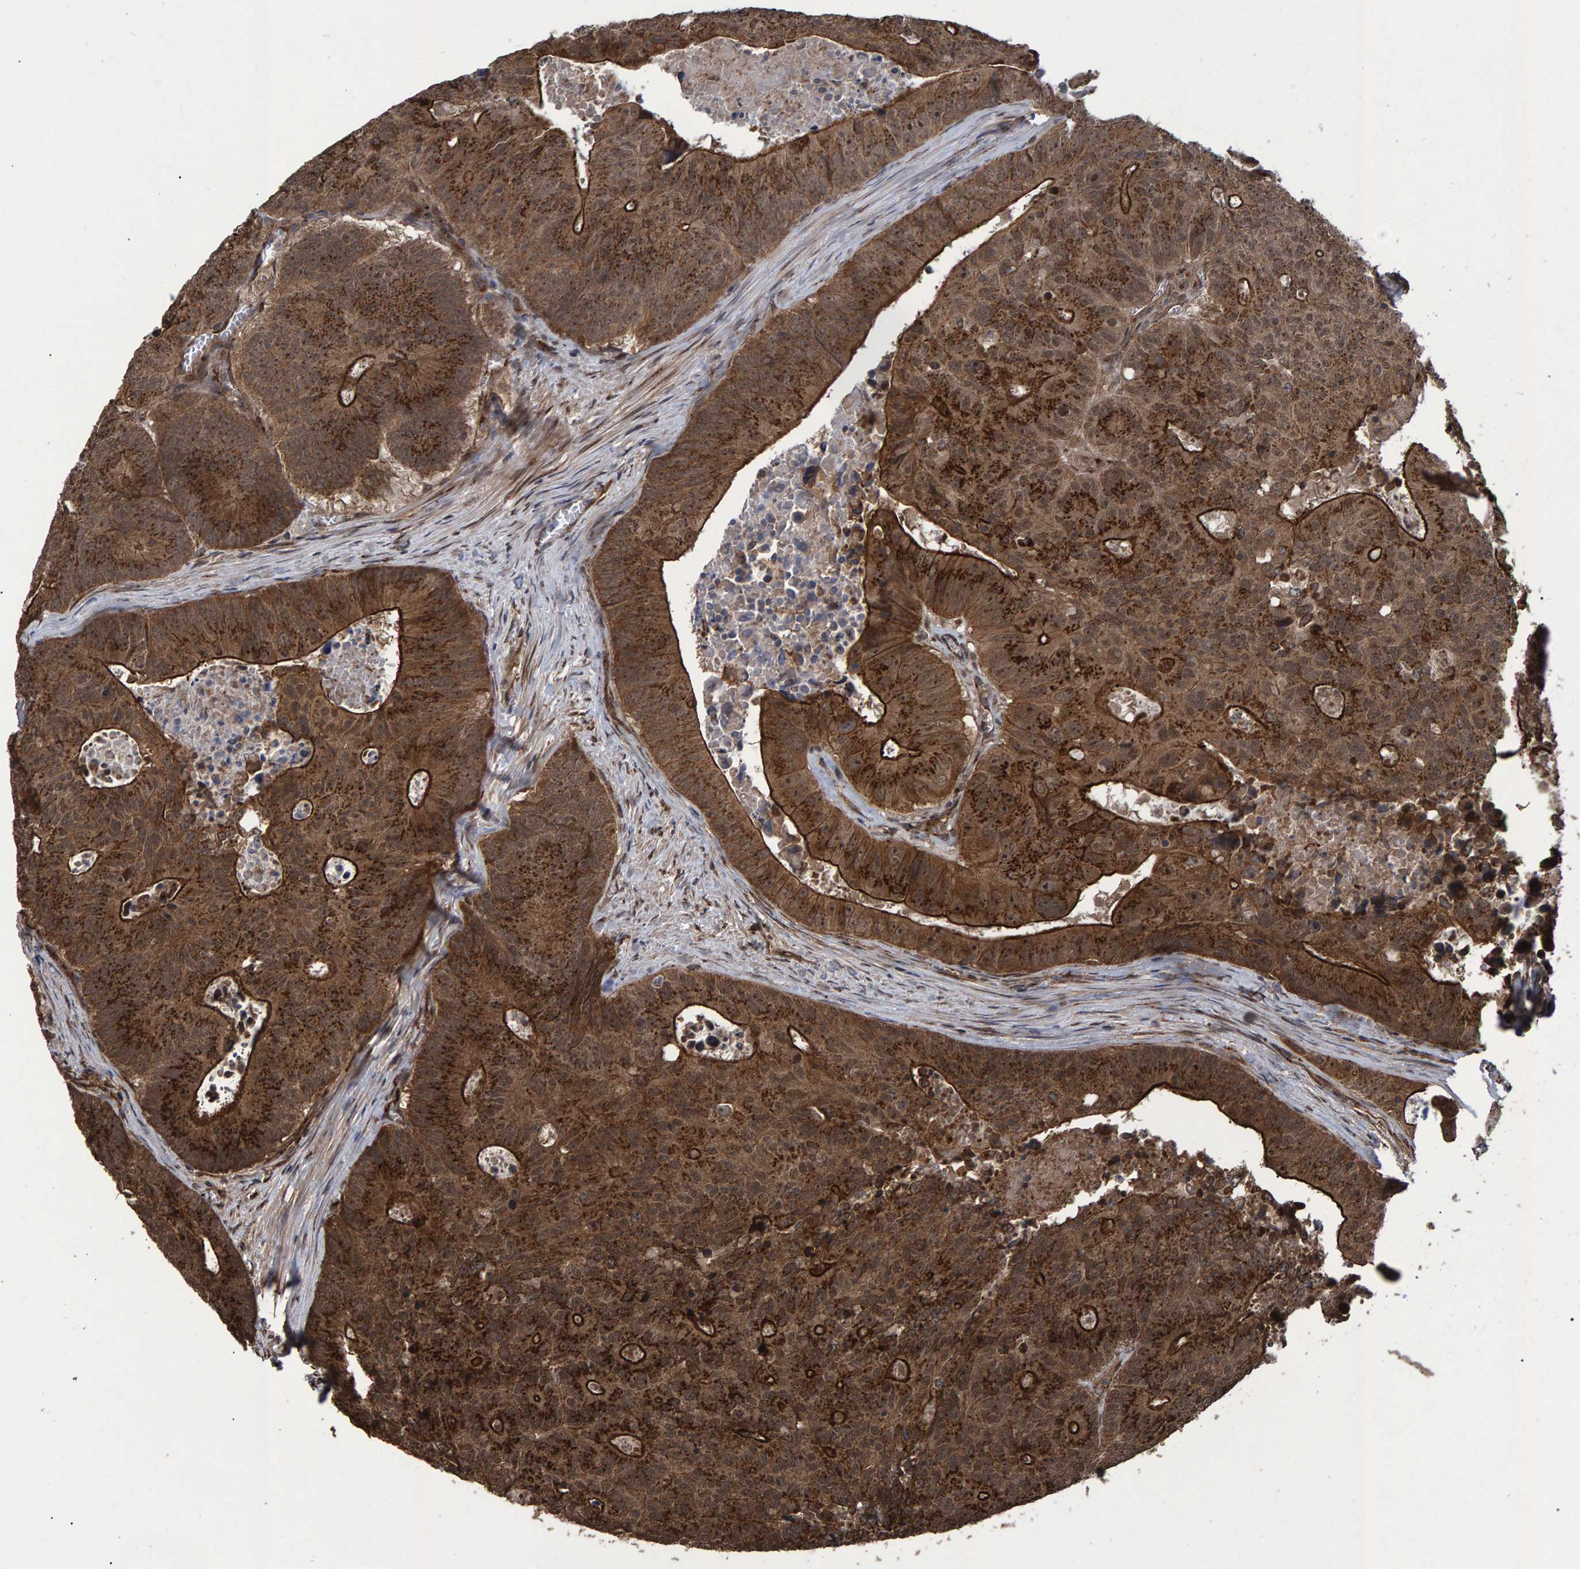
{"staining": {"intensity": "strong", "quantity": ">75%", "location": "cytoplasmic/membranous,nuclear"}, "tissue": "colorectal cancer", "cell_type": "Tumor cells", "image_type": "cancer", "snomed": [{"axis": "morphology", "description": "Adenocarcinoma, NOS"}, {"axis": "topography", "description": "Colon"}], "caption": "Colorectal cancer was stained to show a protein in brown. There is high levels of strong cytoplasmic/membranous and nuclear positivity in about >75% of tumor cells. (DAB IHC with brightfield microscopy, high magnification).", "gene": "TRIM68", "patient": {"sex": "male", "age": 87}}